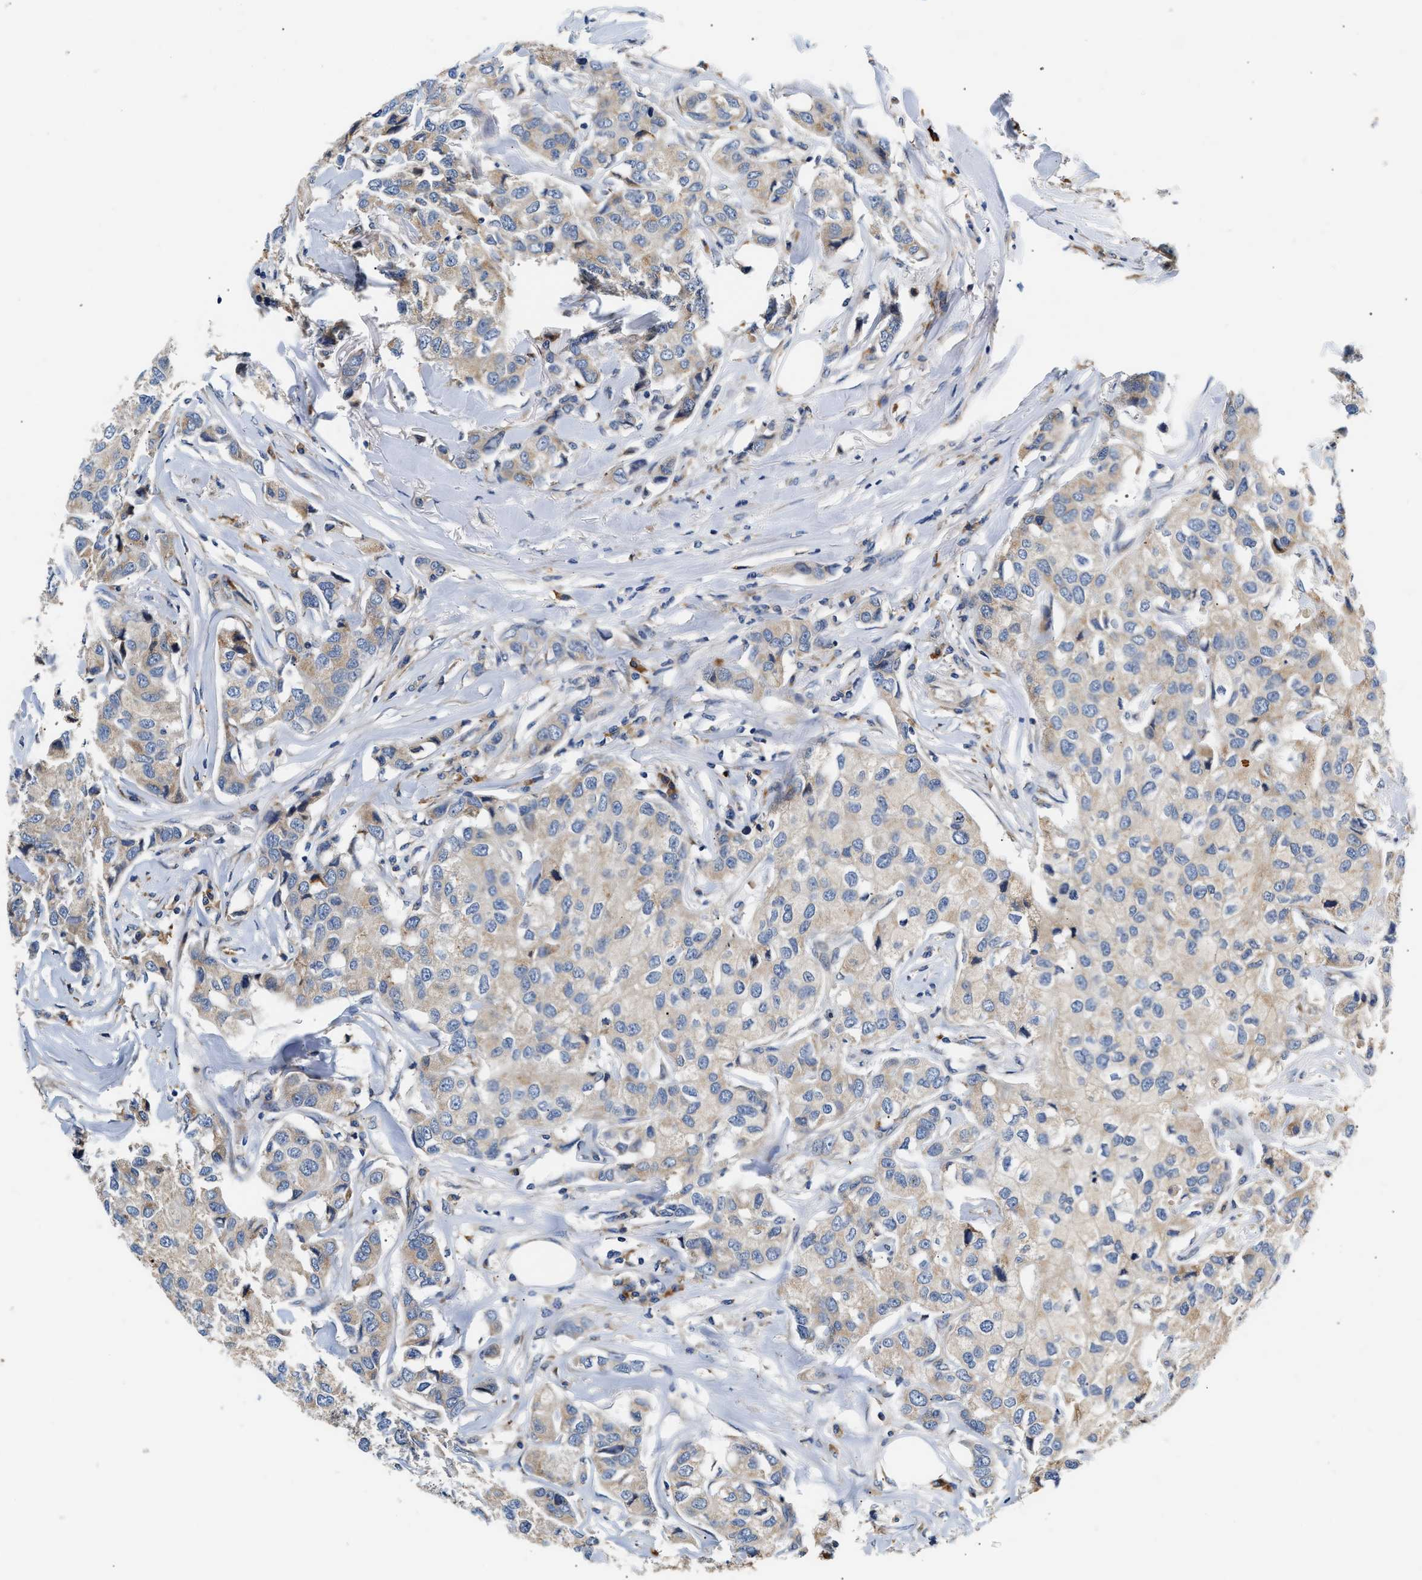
{"staining": {"intensity": "weak", "quantity": "<25%", "location": "cytoplasmic/membranous"}, "tissue": "breast cancer", "cell_type": "Tumor cells", "image_type": "cancer", "snomed": [{"axis": "morphology", "description": "Duct carcinoma"}, {"axis": "topography", "description": "Breast"}], "caption": "DAB (3,3'-diaminobenzidine) immunohistochemical staining of breast cancer (intraductal carcinoma) displays no significant staining in tumor cells. The staining is performed using DAB brown chromogen with nuclei counter-stained in using hematoxylin.", "gene": "IFT74", "patient": {"sex": "female", "age": 80}}